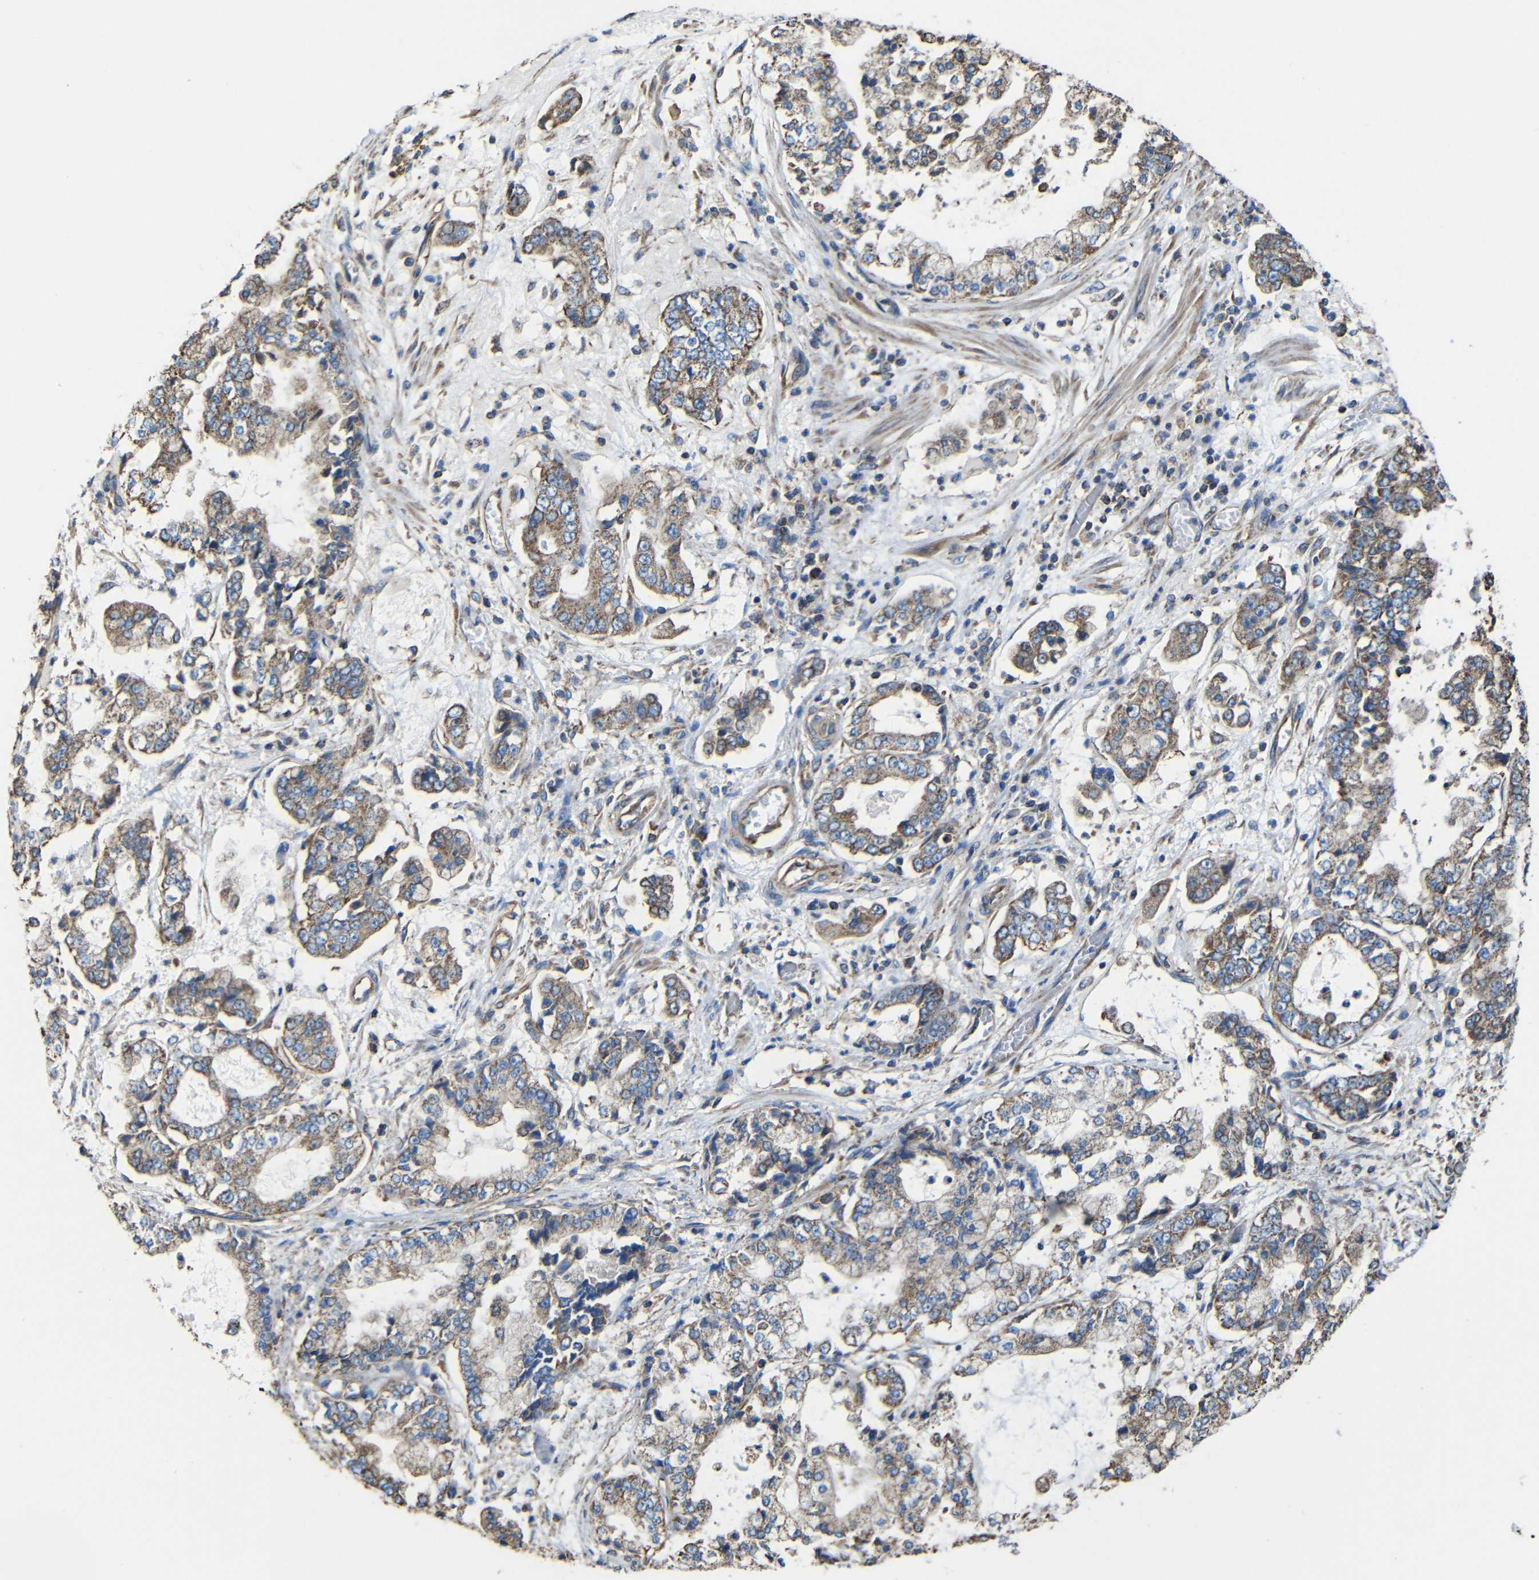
{"staining": {"intensity": "moderate", "quantity": ">75%", "location": "cytoplasmic/membranous"}, "tissue": "stomach cancer", "cell_type": "Tumor cells", "image_type": "cancer", "snomed": [{"axis": "morphology", "description": "Adenocarcinoma, NOS"}, {"axis": "topography", "description": "Stomach"}], "caption": "A micrograph showing moderate cytoplasmic/membranous positivity in about >75% of tumor cells in stomach cancer (adenocarcinoma), as visualized by brown immunohistochemical staining.", "gene": "INTS6L", "patient": {"sex": "male", "age": 76}}